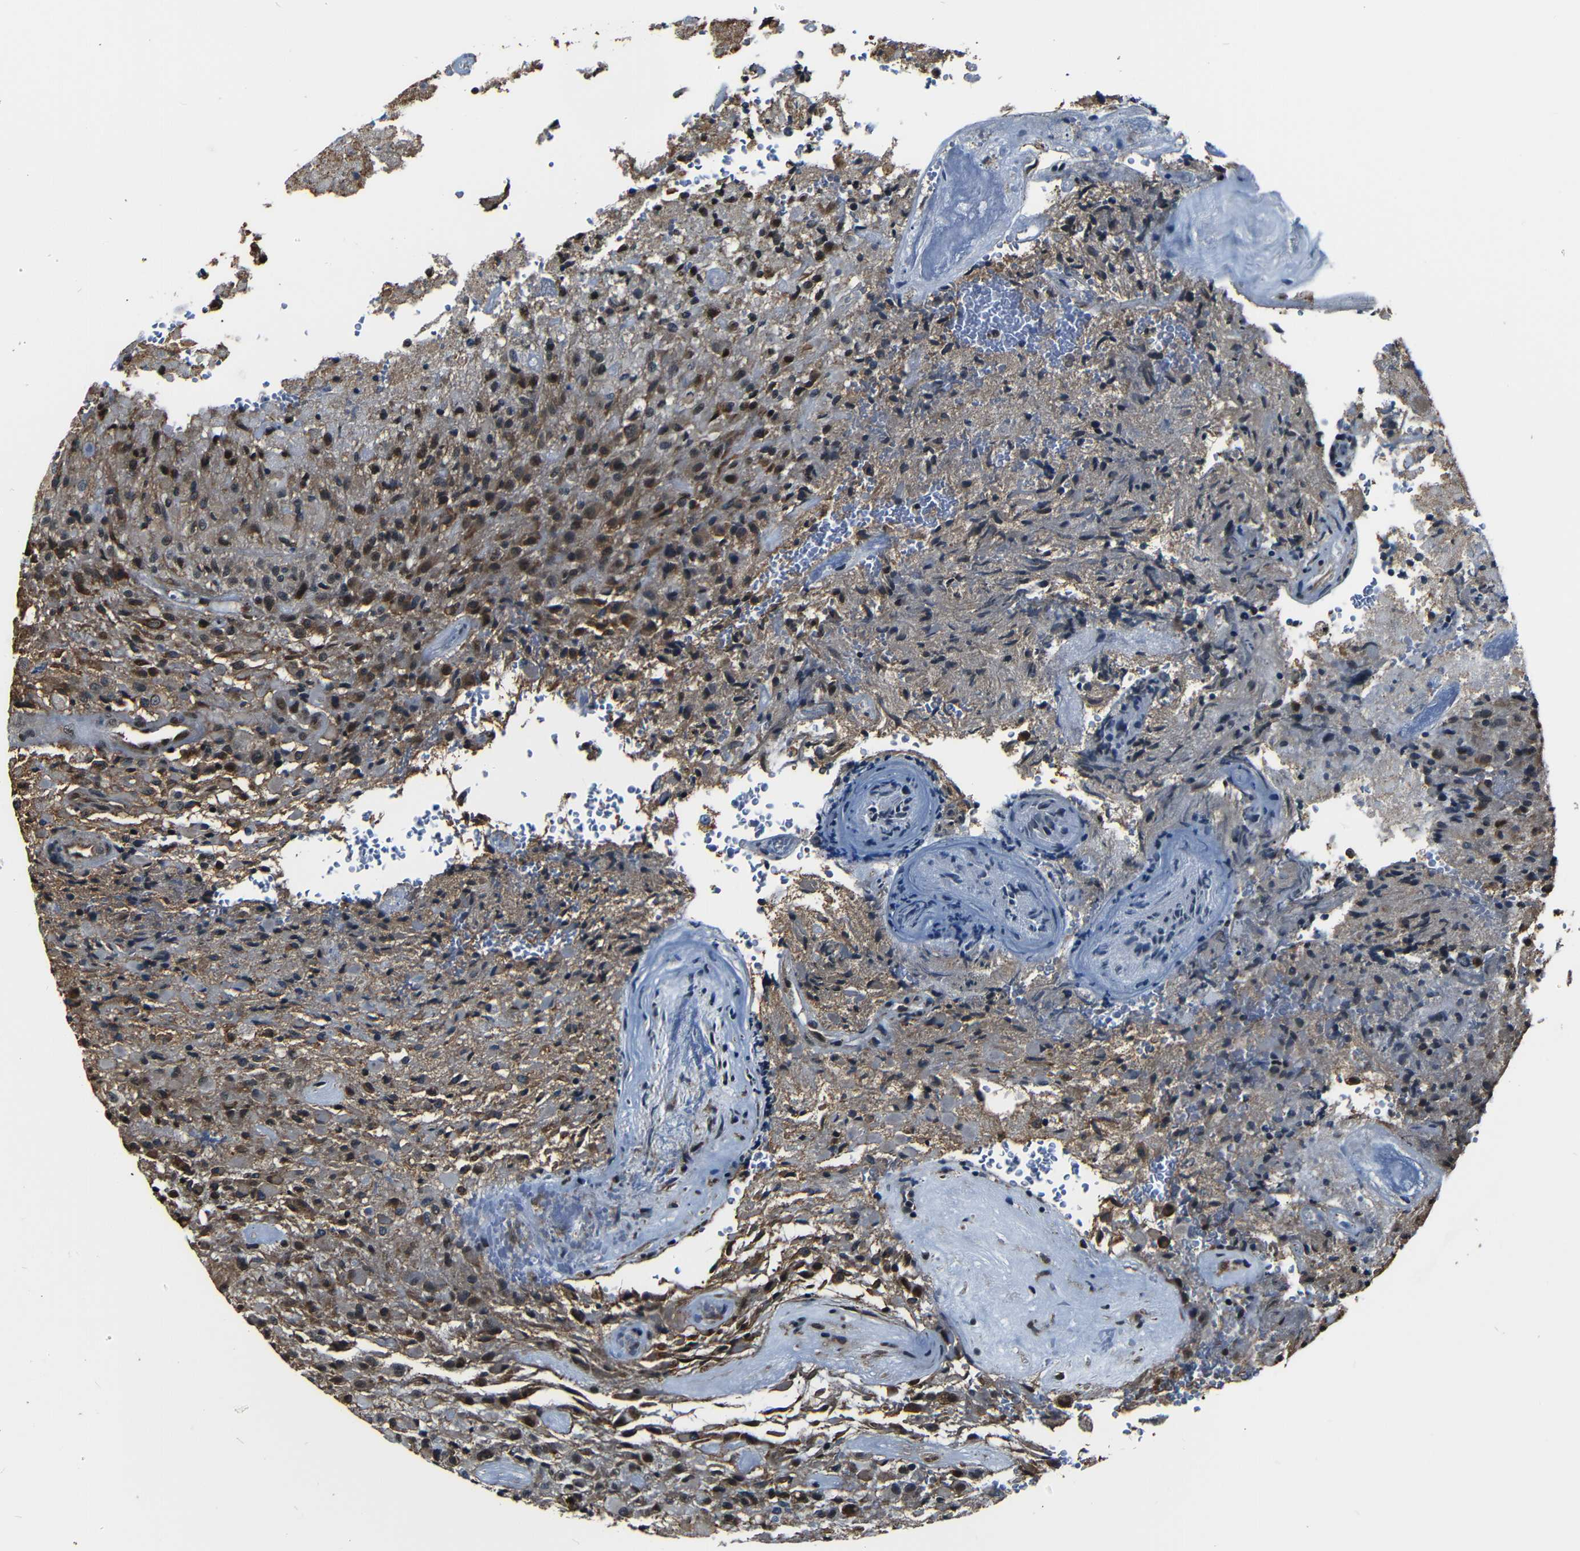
{"staining": {"intensity": "strong", "quantity": "<25%", "location": "nuclear"}, "tissue": "glioma", "cell_type": "Tumor cells", "image_type": "cancer", "snomed": [{"axis": "morphology", "description": "Glioma, malignant, High grade"}, {"axis": "topography", "description": "Brain"}], "caption": "Malignant glioma (high-grade) stained with DAB immunohistochemistry displays medium levels of strong nuclear staining in approximately <25% of tumor cells. (Brightfield microscopy of DAB IHC at high magnification).", "gene": "NCBP3", "patient": {"sex": "male", "age": 71}}